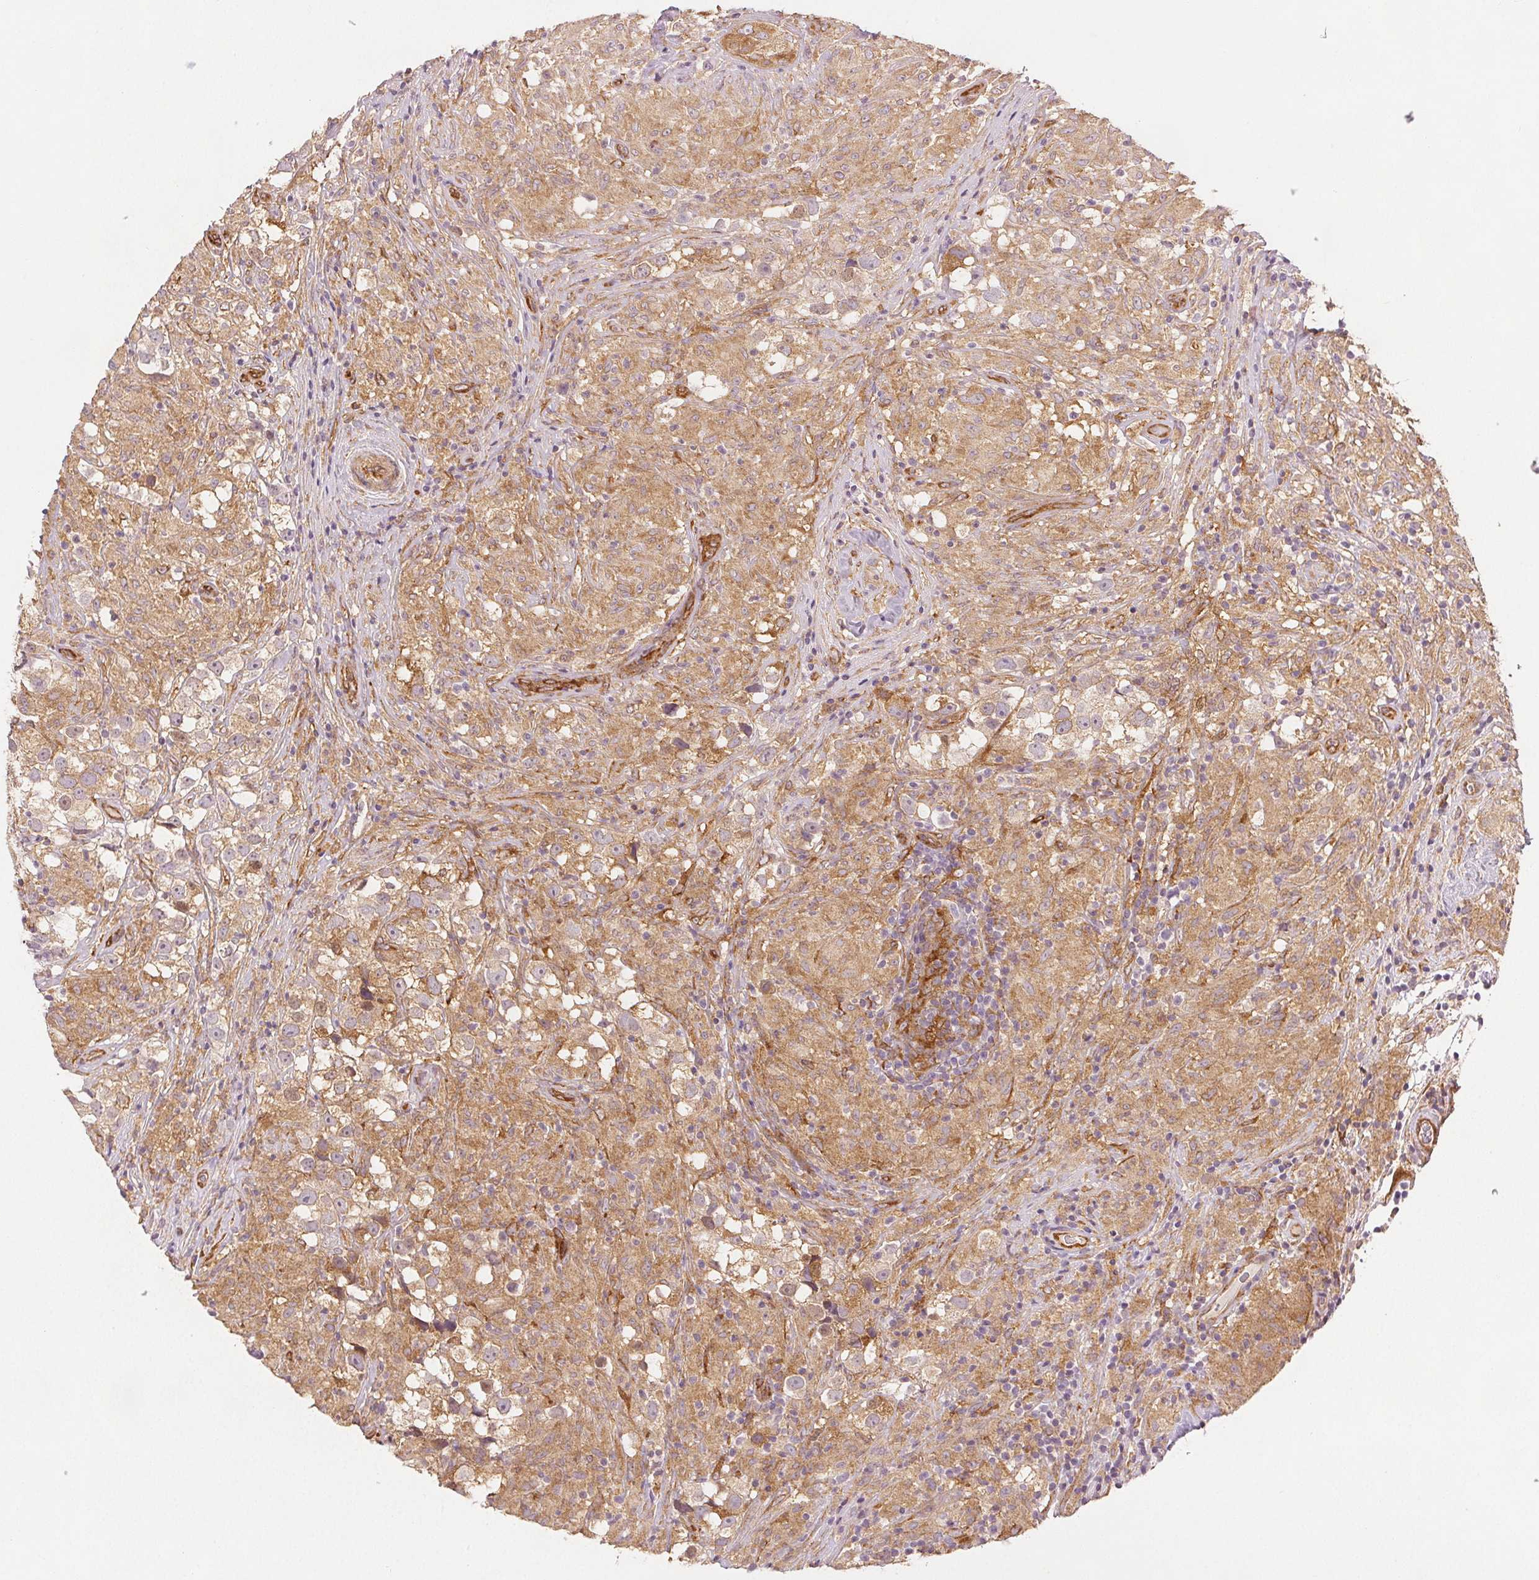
{"staining": {"intensity": "moderate", "quantity": ">75%", "location": "cytoplasmic/membranous"}, "tissue": "testis cancer", "cell_type": "Tumor cells", "image_type": "cancer", "snomed": [{"axis": "morphology", "description": "Seminoma, NOS"}, {"axis": "topography", "description": "Testis"}], "caption": "Protein staining displays moderate cytoplasmic/membranous expression in approximately >75% of tumor cells in testis cancer (seminoma). (IHC, brightfield microscopy, high magnification).", "gene": "DIAPH2", "patient": {"sex": "male", "age": 46}}